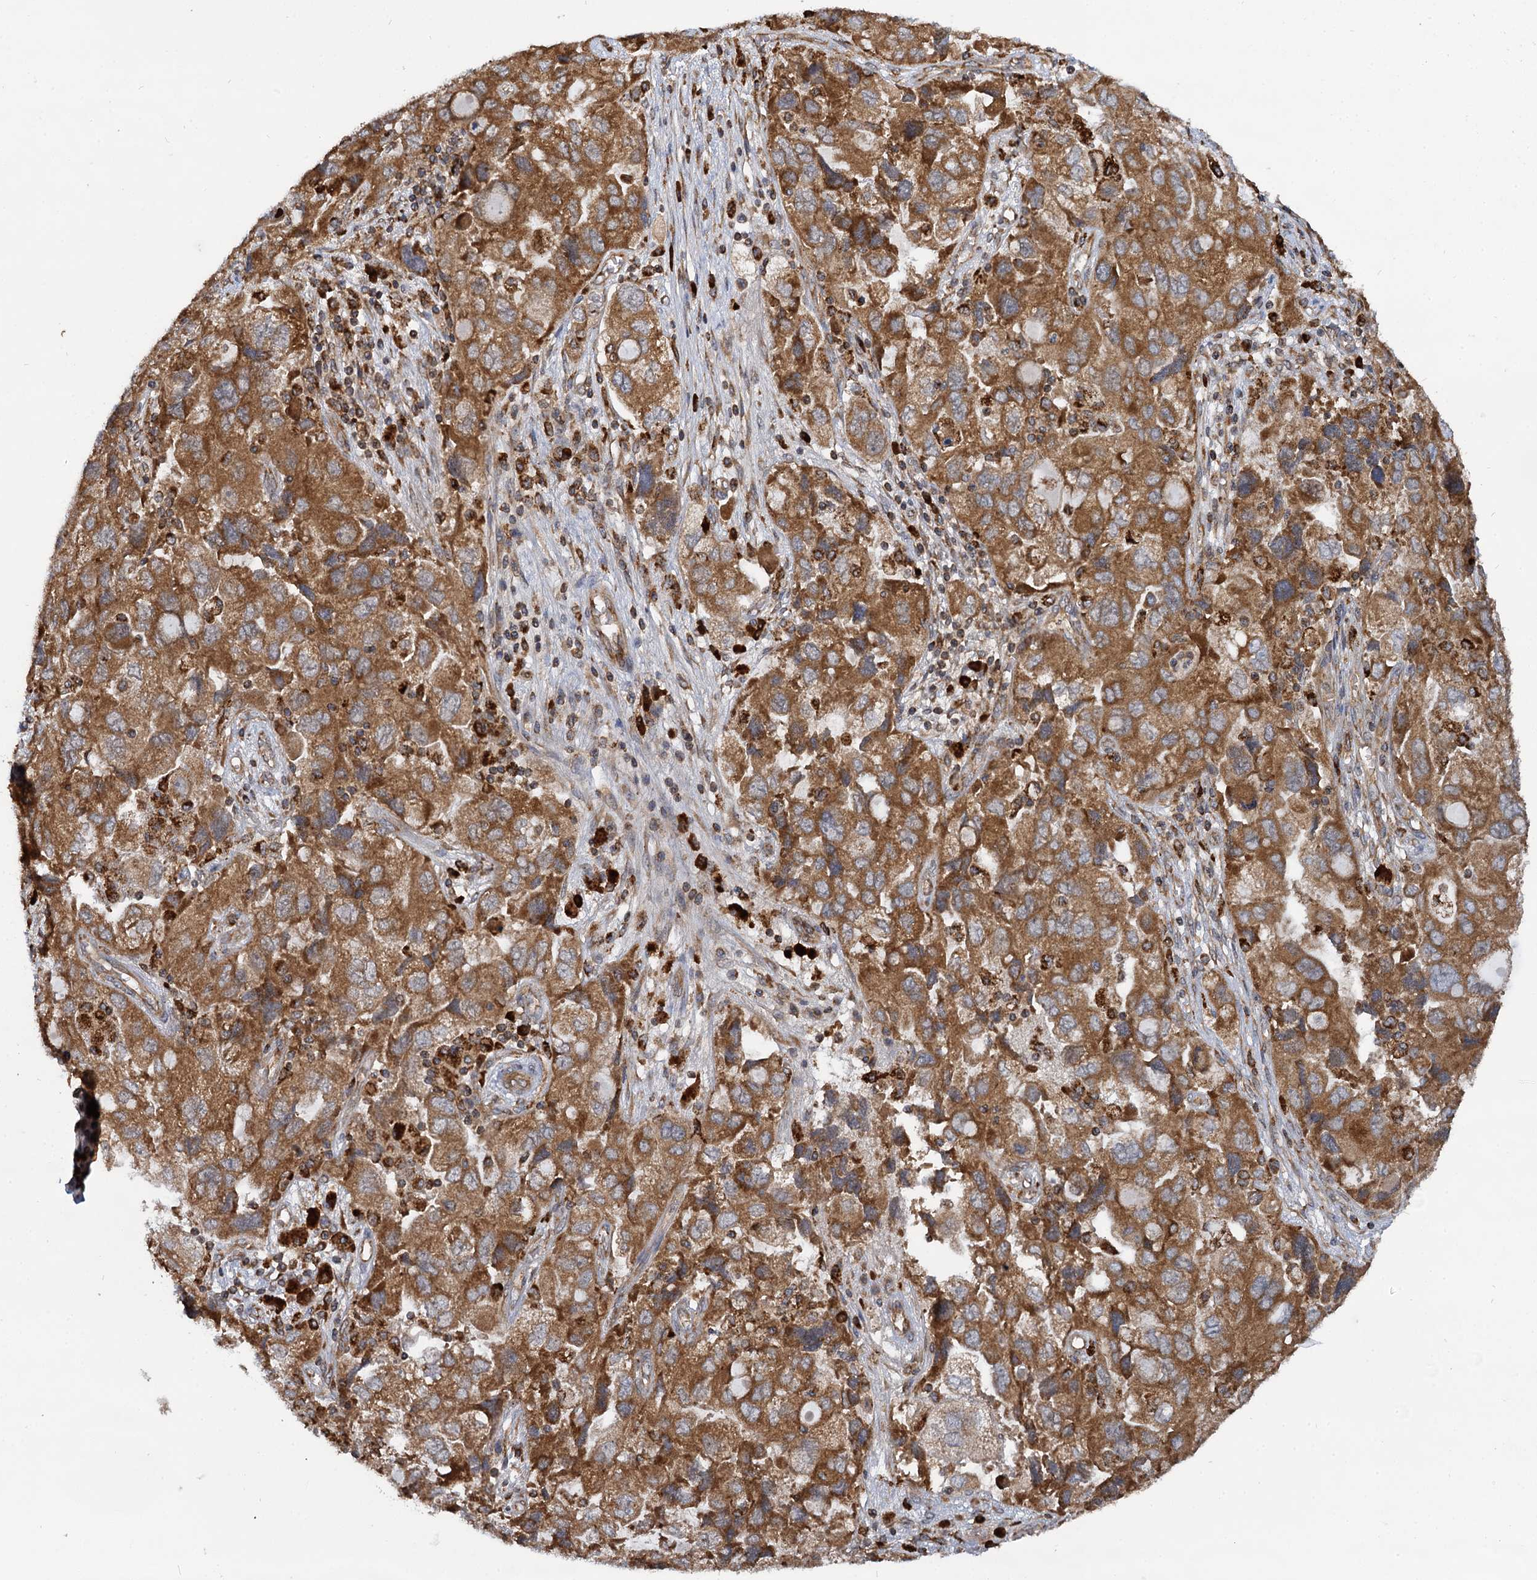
{"staining": {"intensity": "strong", "quantity": ">75%", "location": "cytoplasmic/membranous"}, "tissue": "ovarian cancer", "cell_type": "Tumor cells", "image_type": "cancer", "snomed": [{"axis": "morphology", "description": "Carcinoma, NOS"}, {"axis": "morphology", "description": "Cystadenocarcinoma, serous, NOS"}, {"axis": "topography", "description": "Ovary"}], "caption": "A photomicrograph of ovarian serous cystadenocarcinoma stained for a protein exhibits strong cytoplasmic/membranous brown staining in tumor cells. (IHC, brightfield microscopy, high magnification).", "gene": "UFM1", "patient": {"sex": "female", "age": 69}}